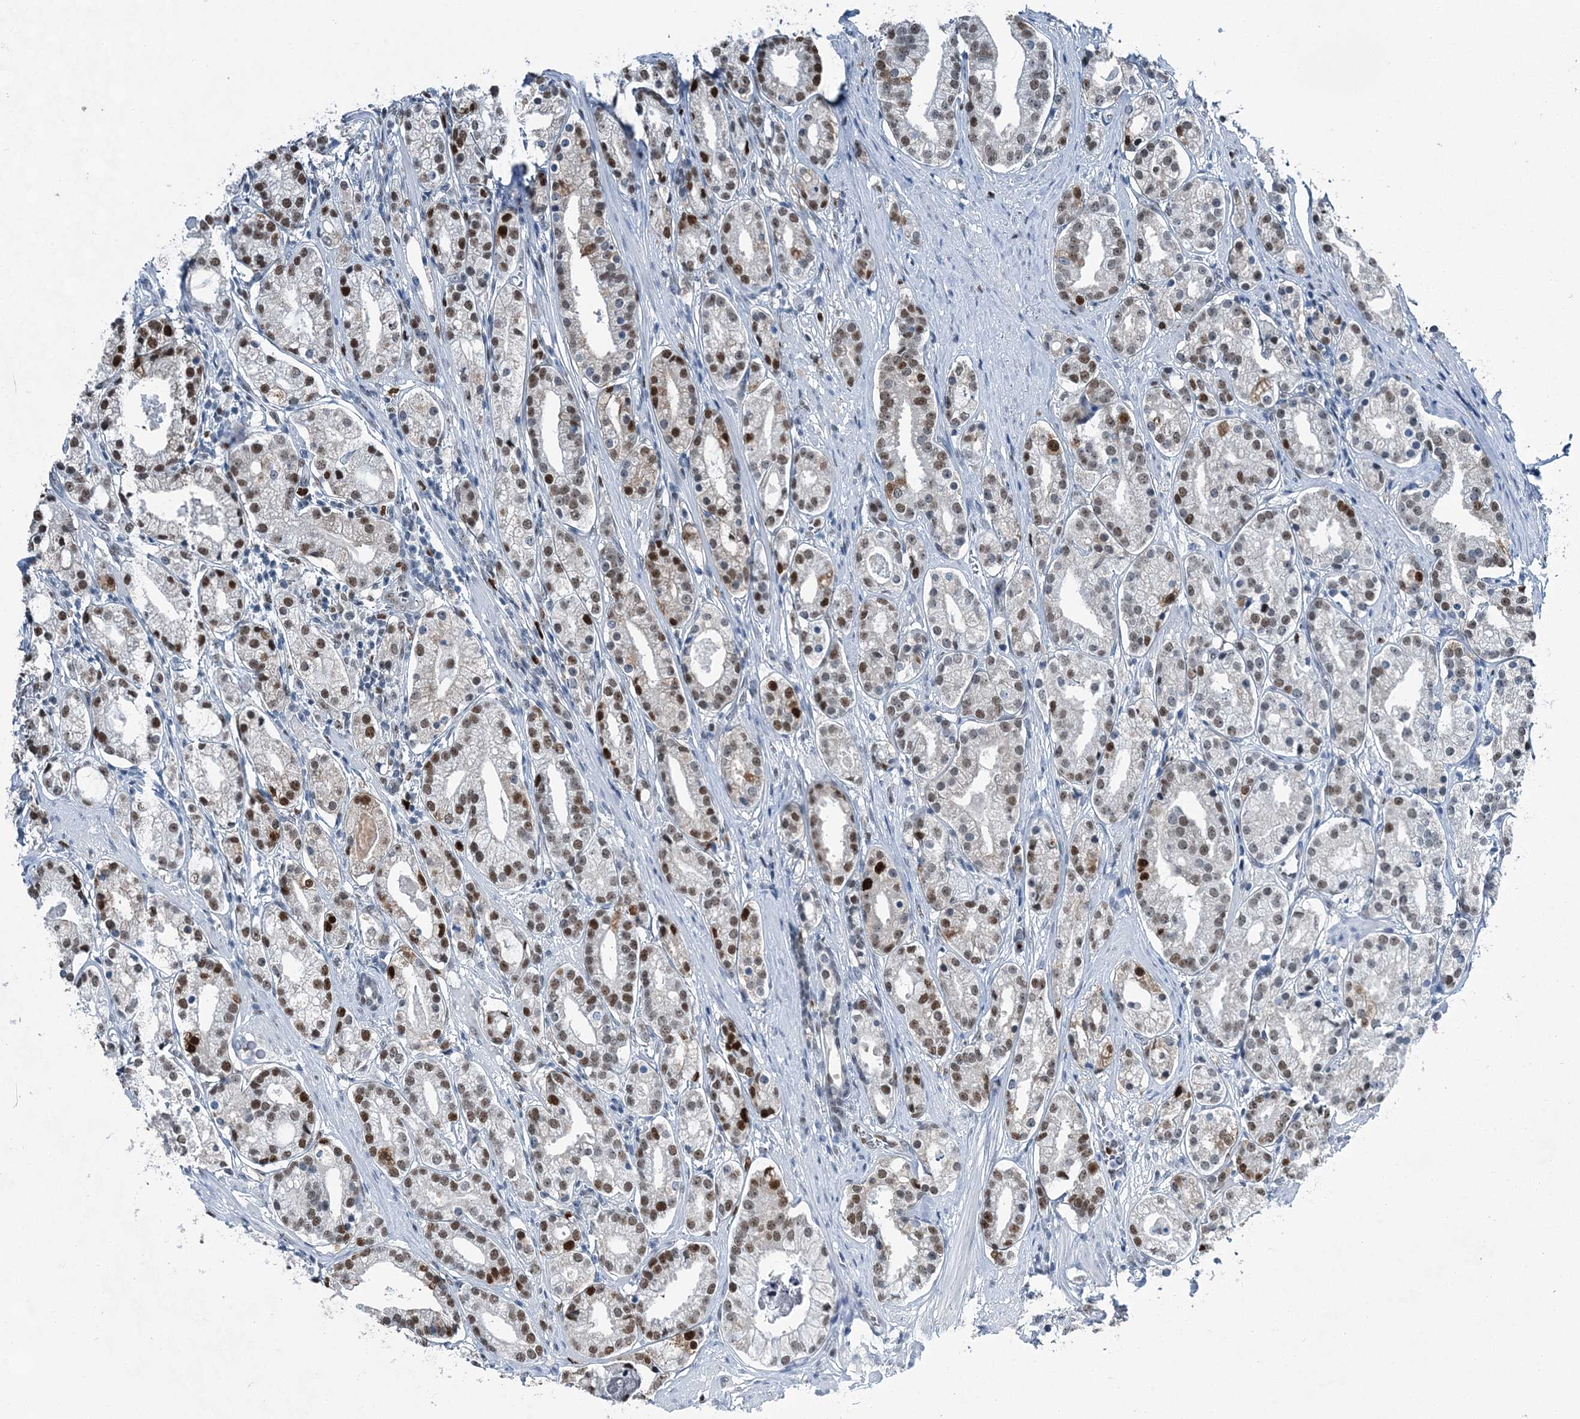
{"staining": {"intensity": "strong", "quantity": "25%-75%", "location": "nuclear"}, "tissue": "prostate cancer", "cell_type": "Tumor cells", "image_type": "cancer", "snomed": [{"axis": "morphology", "description": "Adenocarcinoma, High grade"}, {"axis": "topography", "description": "Prostate"}], "caption": "Protein staining displays strong nuclear positivity in about 25%-75% of tumor cells in prostate cancer.", "gene": "HAT1", "patient": {"sex": "male", "age": 69}}